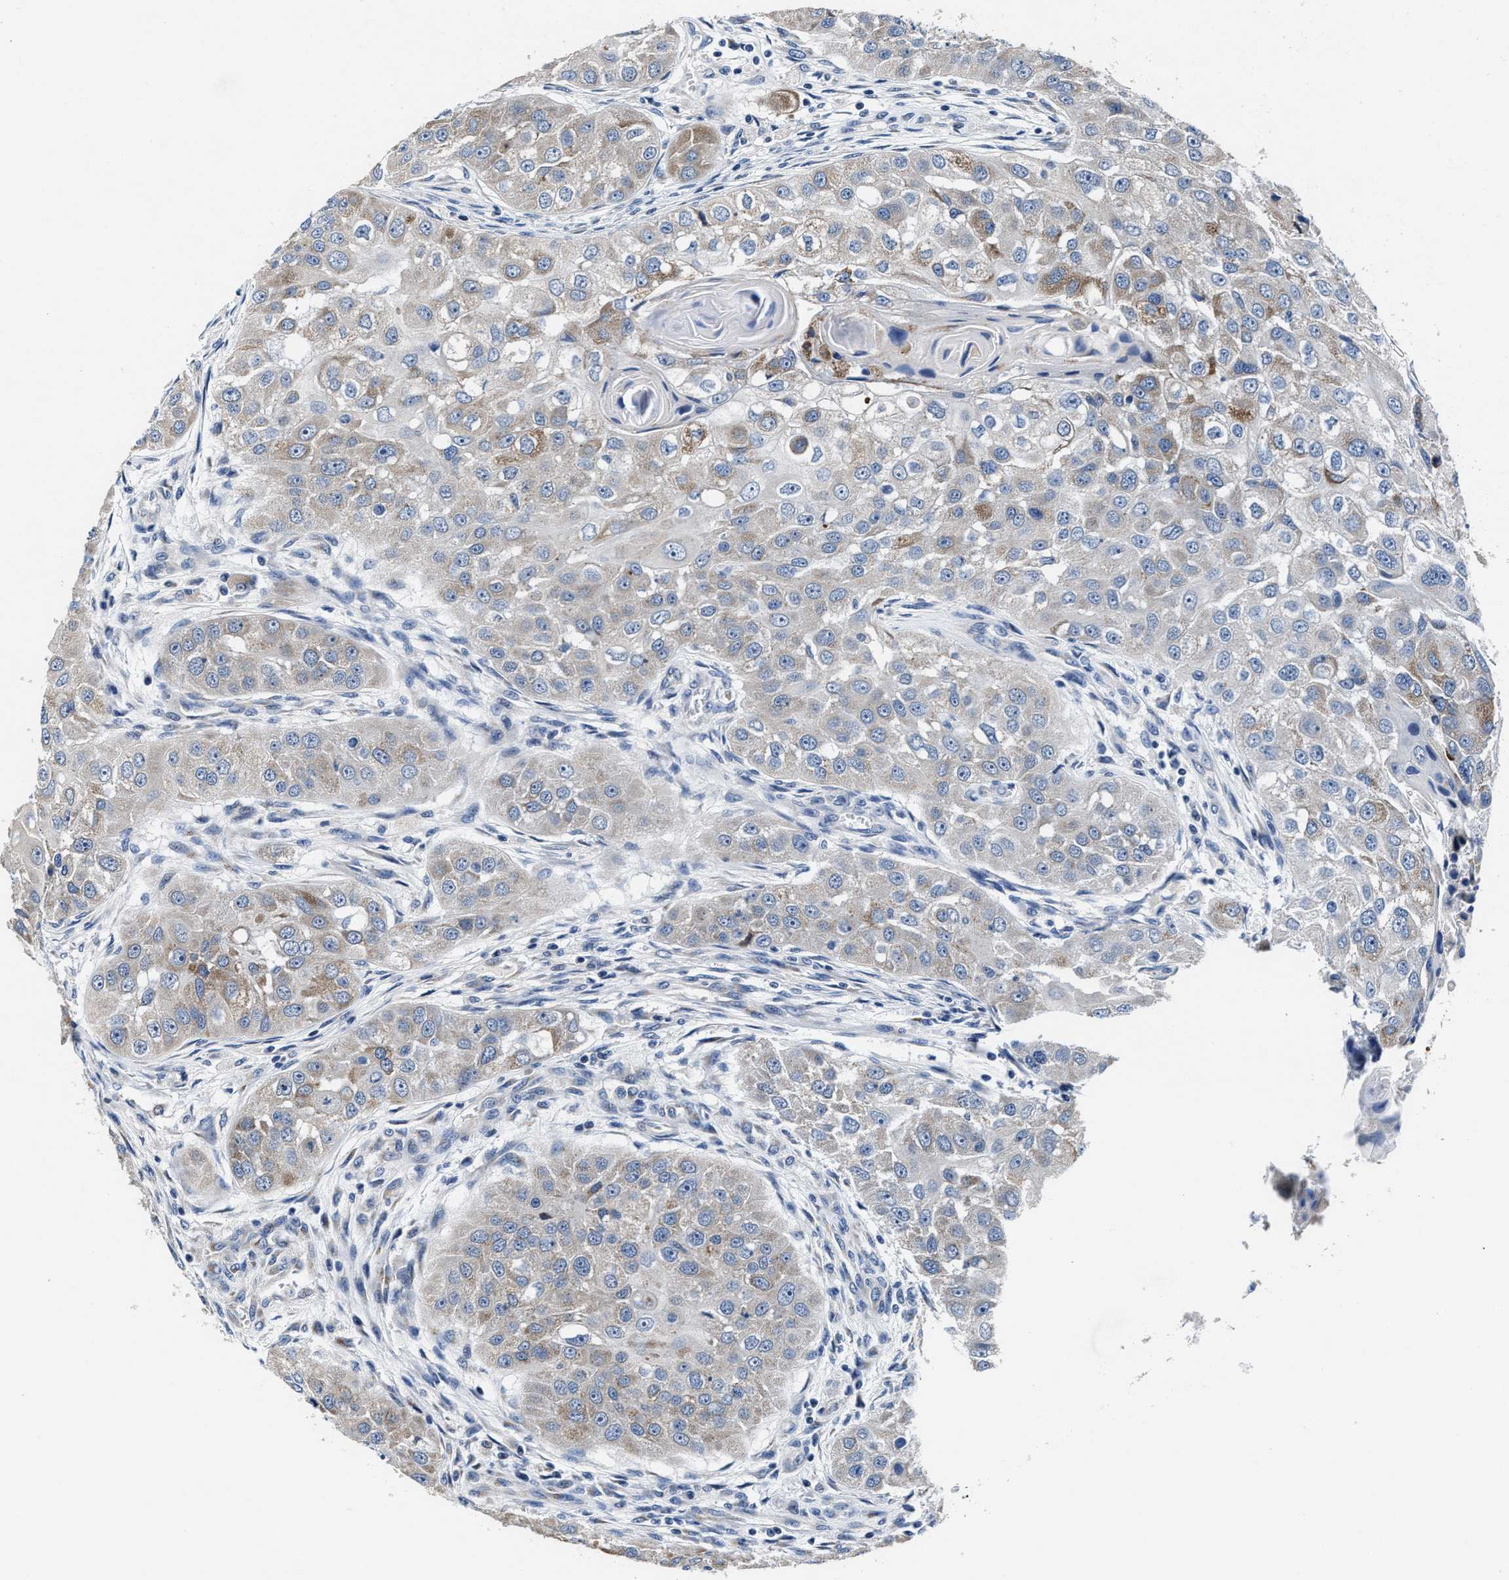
{"staining": {"intensity": "moderate", "quantity": "<25%", "location": "cytoplasmic/membranous"}, "tissue": "head and neck cancer", "cell_type": "Tumor cells", "image_type": "cancer", "snomed": [{"axis": "morphology", "description": "Normal tissue, NOS"}, {"axis": "morphology", "description": "Squamous cell carcinoma, NOS"}, {"axis": "topography", "description": "Skeletal muscle"}, {"axis": "topography", "description": "Head-Neck"}], "caption": "Head and neck squamous cell carcinoma stained with a protein marker displays moderate staining in tumor cells.", "gene": "TMEM53", "patient": {"sex": "male", "age": 51}}